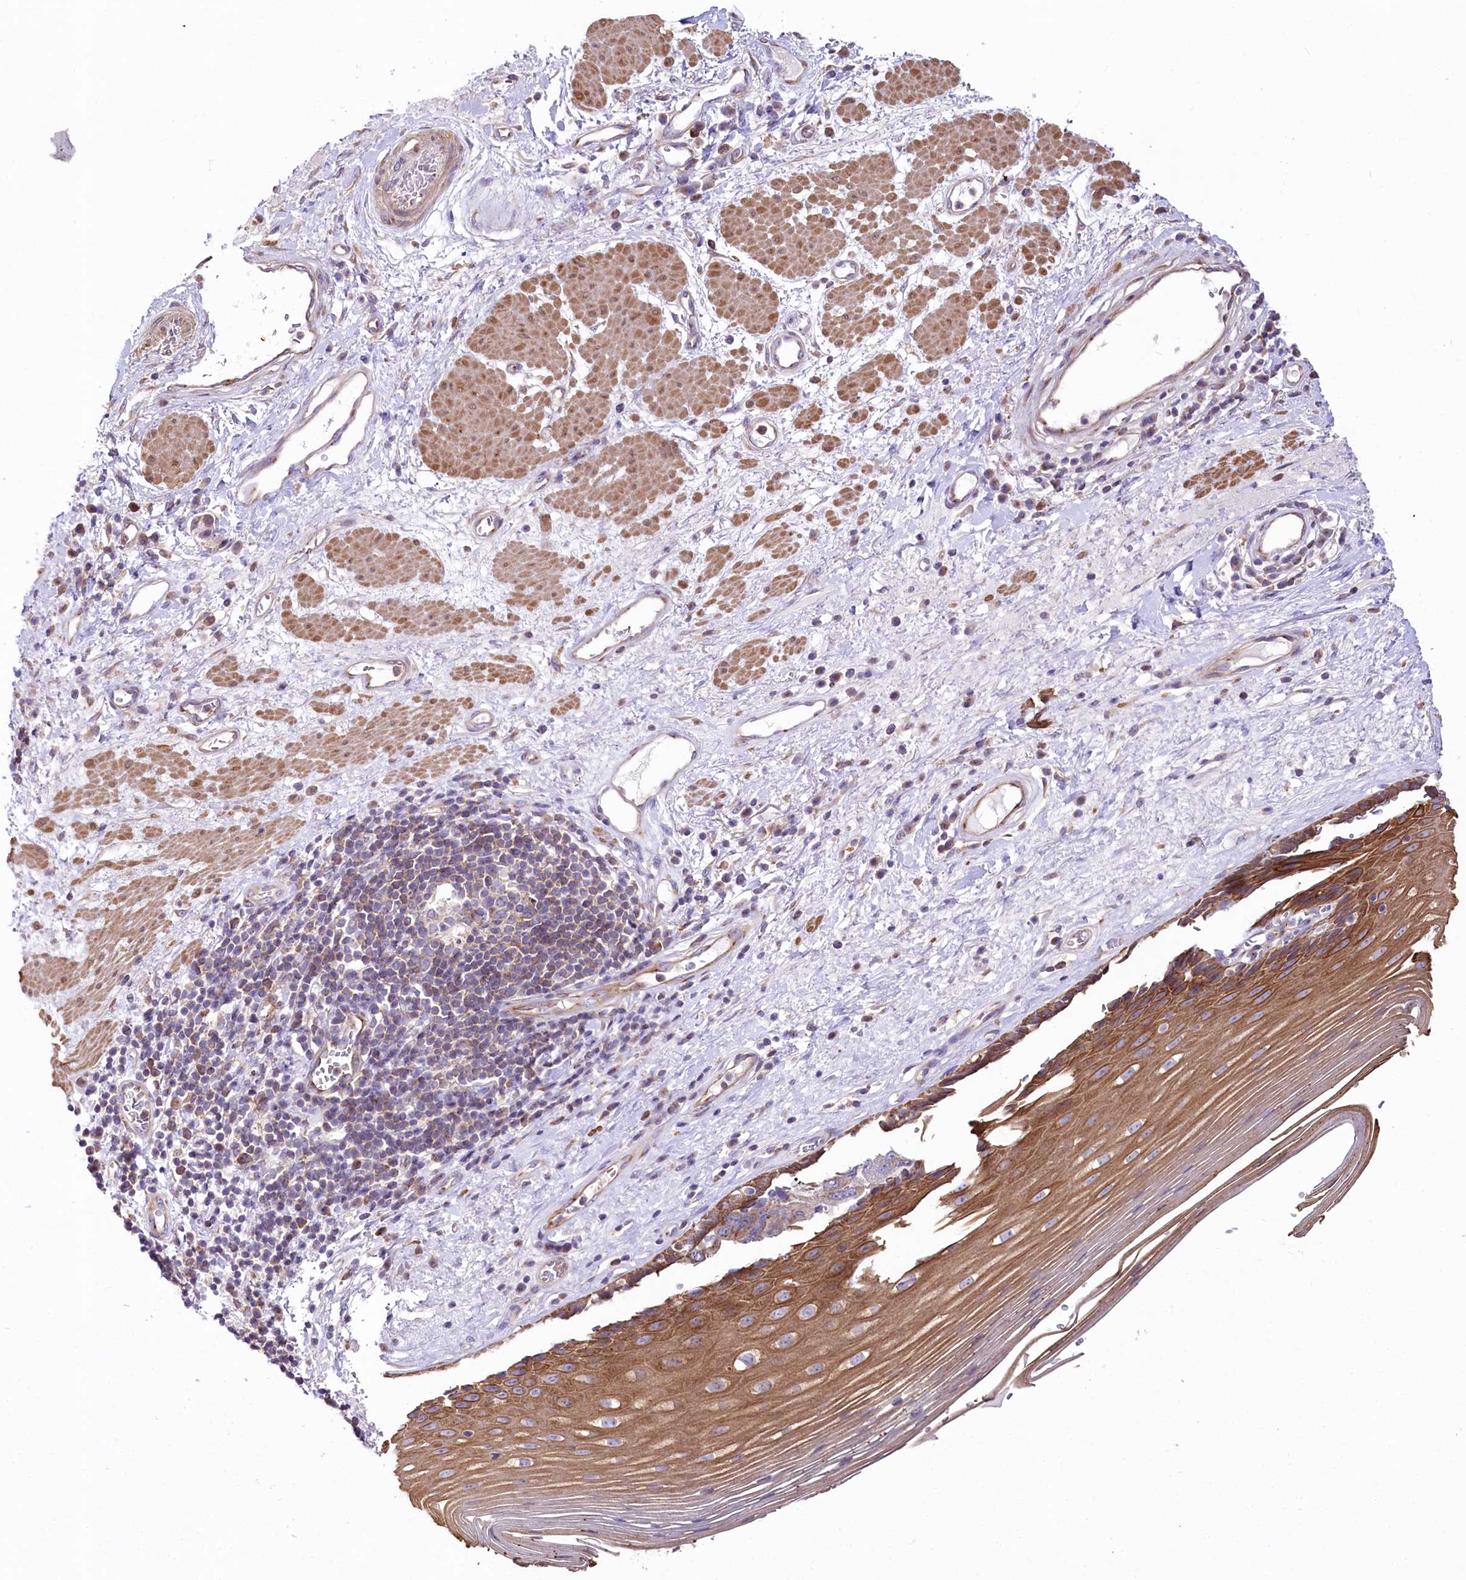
{"staining": {"intensity": "moderate", "quantity": ">75%", "location": "cytoplasmic/membranous"}, "tissue": "esophagus", "cell_type": "Squamous epithelial cells", "image_type": "normal", "snomed": [{"axis": "morphology", "description": "Normal tissue, NOS"}, {"axis": "topography", "description": "Esophagus"}], "caption": "A brown stain highlights moderate cytoplasmic/membranous positivity of a protein in squamous epithelial cells of normal human esophagus. The staining was performed using DAB (3,3'-diaminobenzidine), with brown indicating positive protein expression. Nuclei are stained blue with hematoxylin.", "gene": "STX6", "patient": {"sex": "male", "age": 62}}